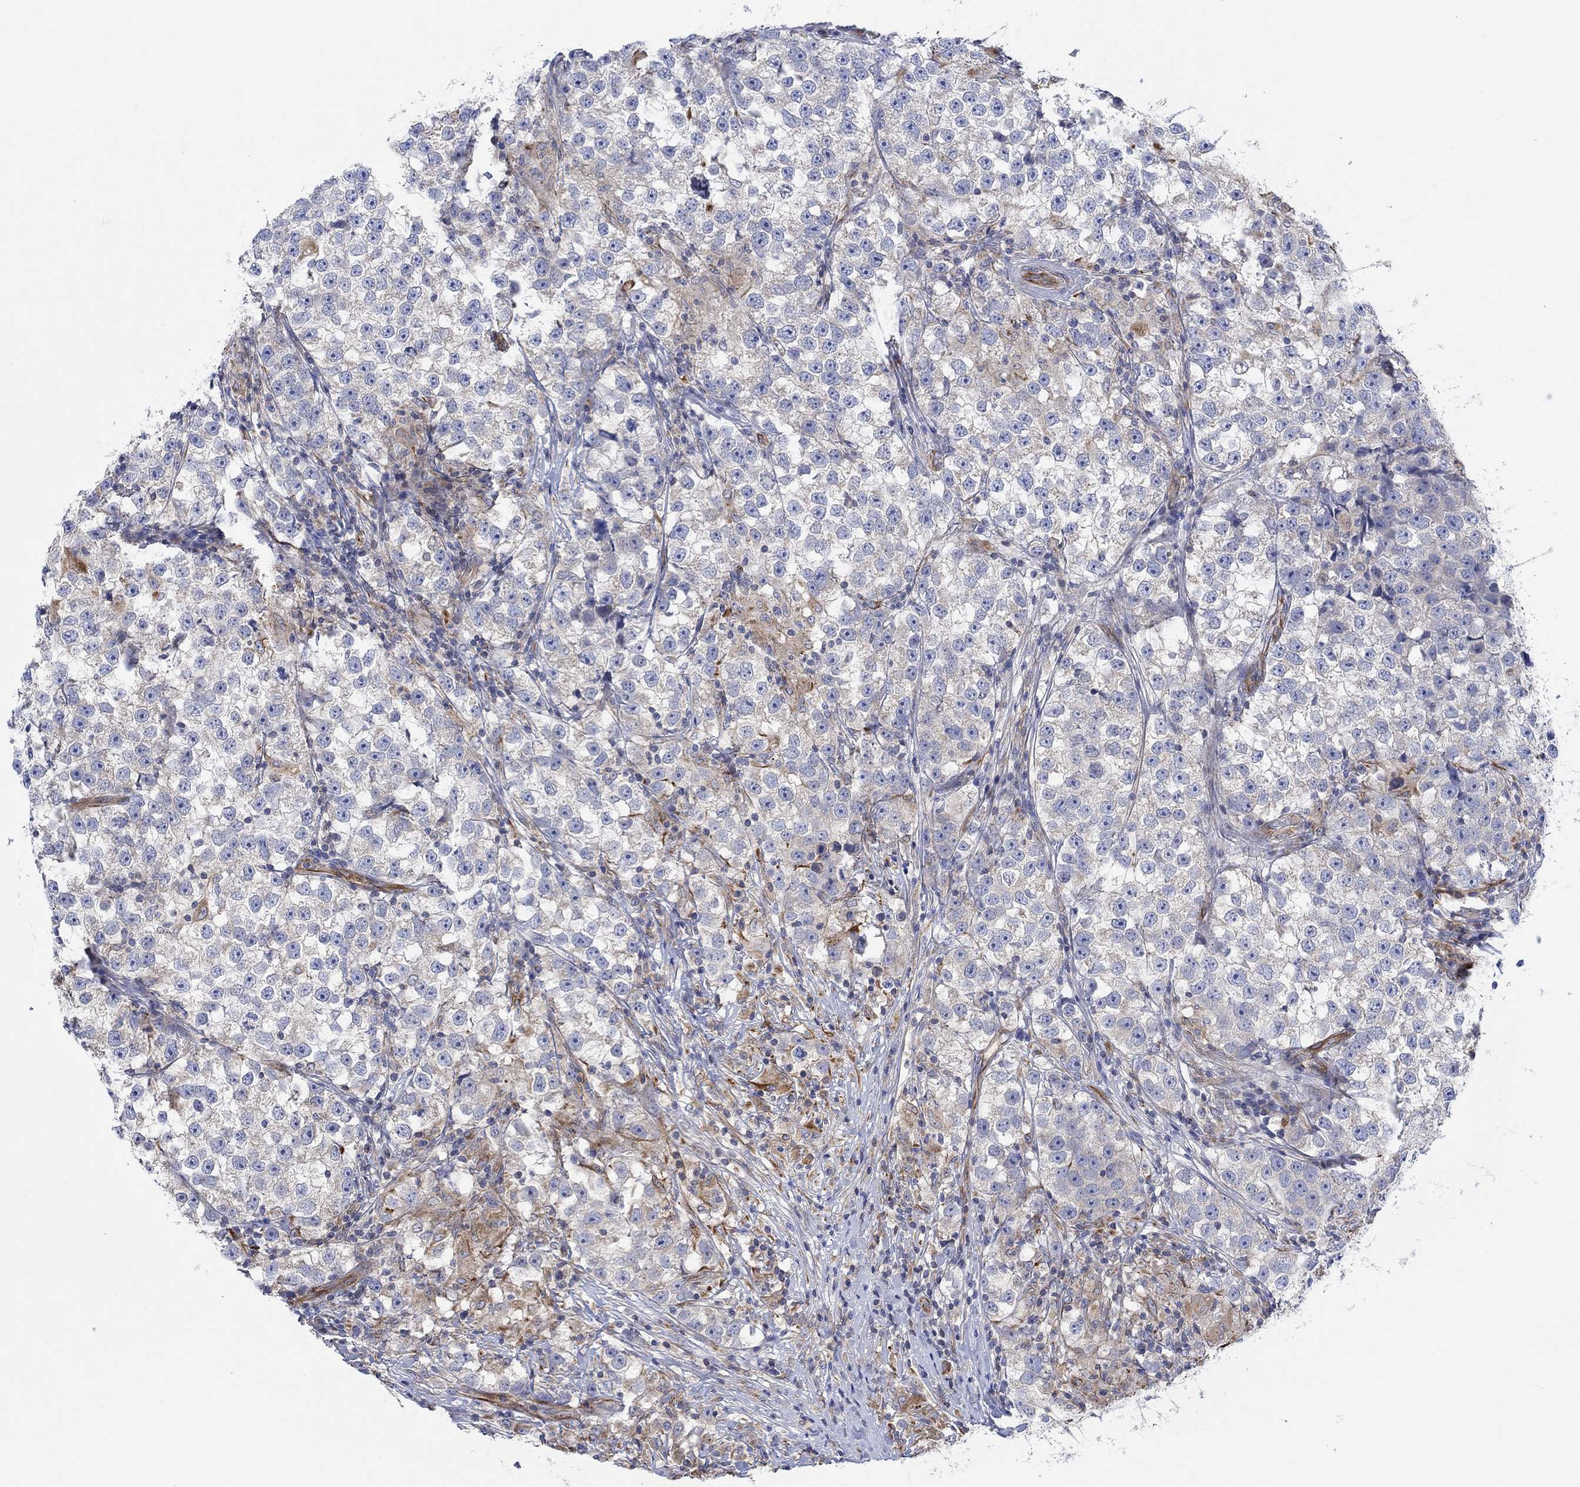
{"staining": {"intensity": "moderate", "quantity": "<25%", "location": "cytoplasmic/membranous"}, "tissue": "testis cancer", "cell_type": "Tumor cells", "image_type": "cancer", "snomed": [{"axis": "morphology", "description": "Seminoma, NOS"}, {"axis": "topography", "description": "Testis"}], "caption": "Immunohistochemistry of testis cancer shows low levels of moderate cytoplasmic/membranous staining in about <25% of tumor cells.", "gene": "CAMK1D", "patient": {"sex": "male", "age": 46}}